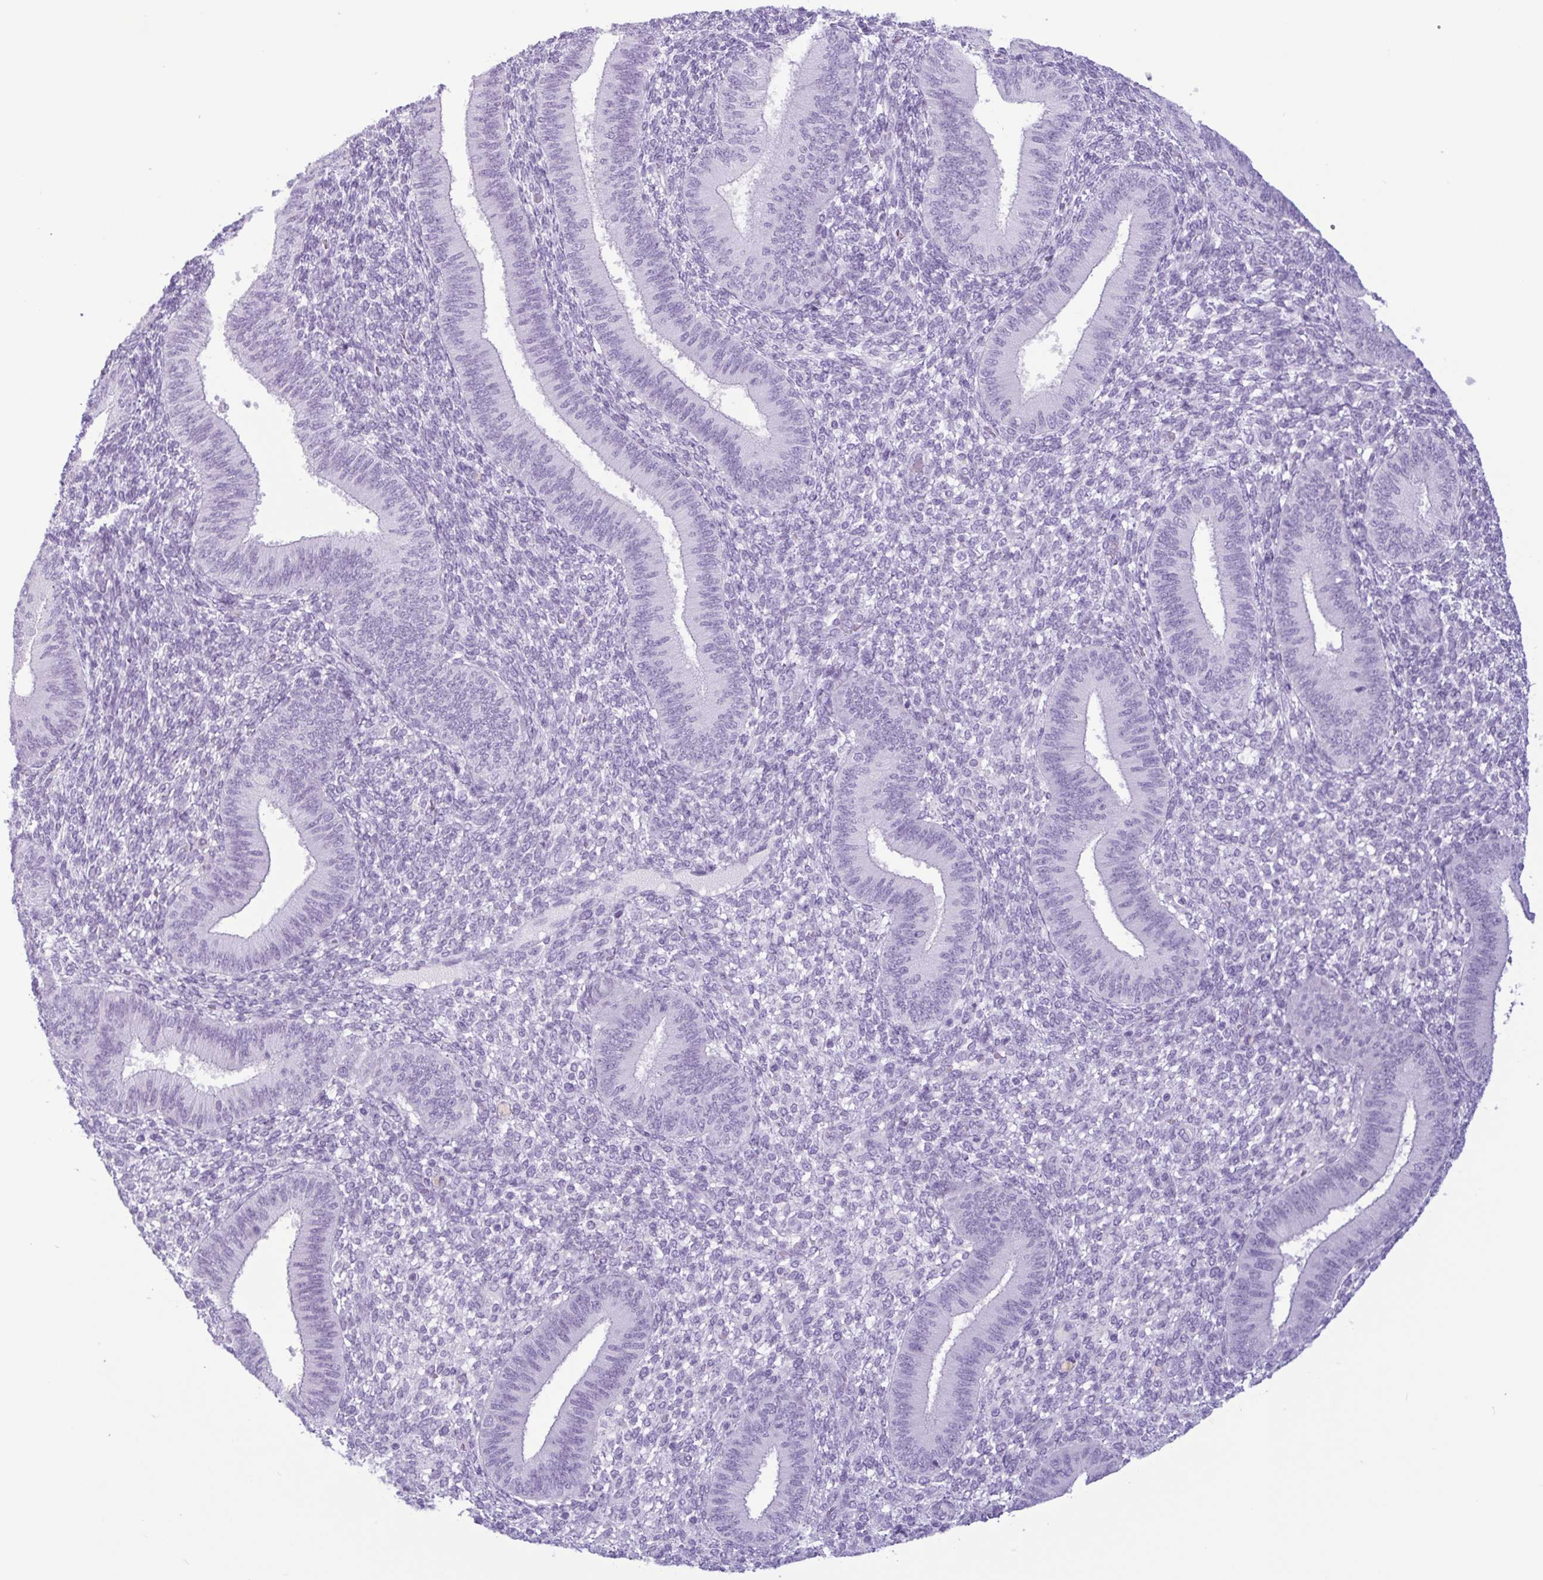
{"staining": {"intensity": "negative", "quantity": "none", "location": "none"}, "tissue": "endometrium", "cell_type": "Cells in endometrial stroma", "image_type": "normal", "snomed": [{"axis": "morphology", "description": "Normal tissue, NOS"}, {"axis": "topography", "description": "Endometrium"}], "caption": "Endometrium stained for a protein using IHC reveals no expression cells in endometrial stroma.", "gene": "LTF", "patient": {"sex": "female", "age": 39}}